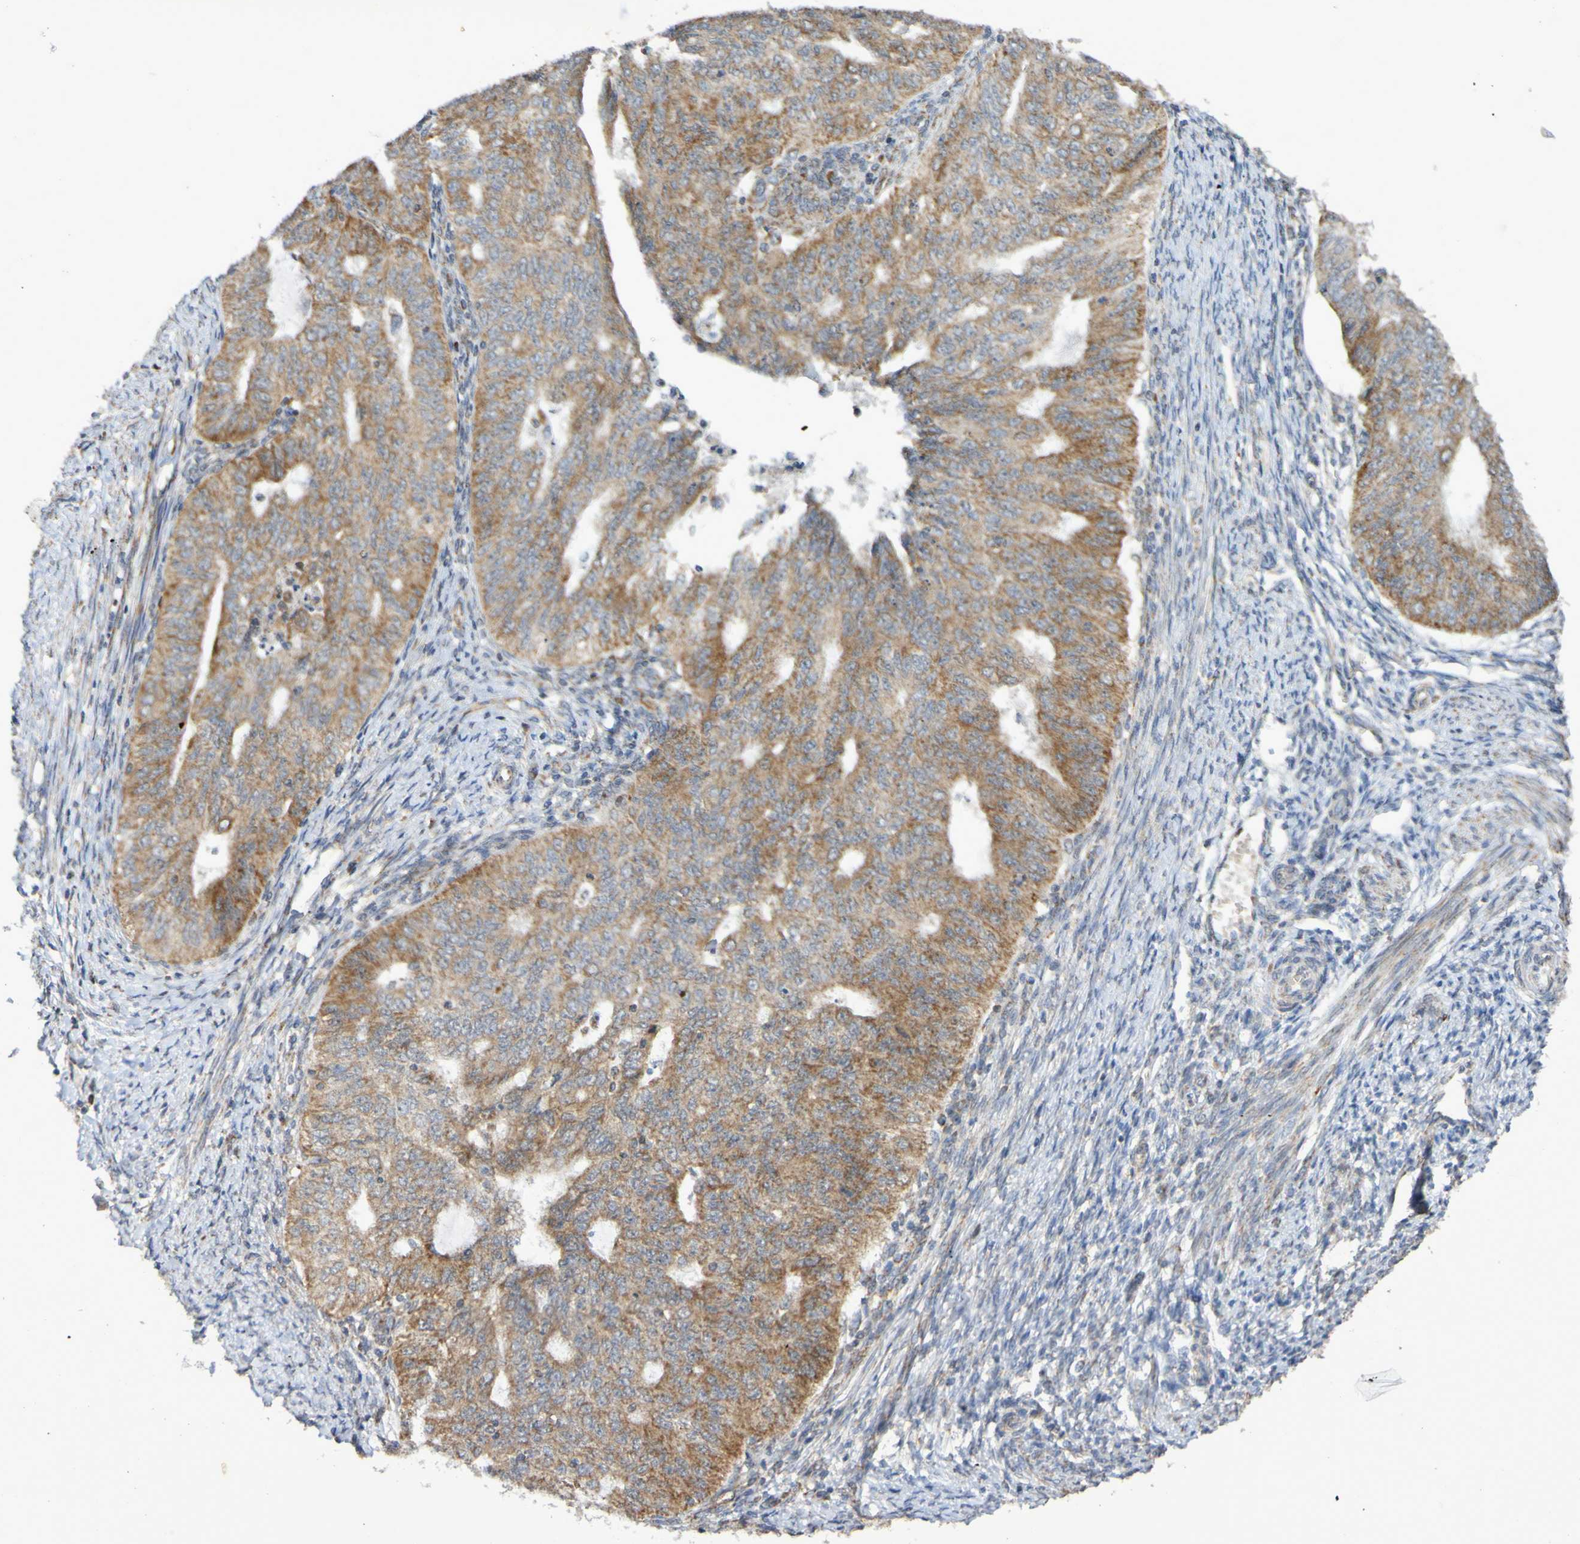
{"staining": {"intensity": "weak", "quantity": ">75%", "location": "cytoplasmic/membranous"}, "tissue": "endometrial cancer", "cell_type": "Tumor cells", "image_type": "cancer", "snomed": [{"axis": "morphology", "description": "Adenocarcinoma, NOS"}, {"axis": "topography", "description": "Endometrium"}], "caption": "Immunohistochemical staining of human endometrial cancer exhibits weak cytoplasmic/membranous protein positivity in approximately >75% of tumor cells.", "gene": "DVL1", "patient": {"sex": "female", "age": 32}}